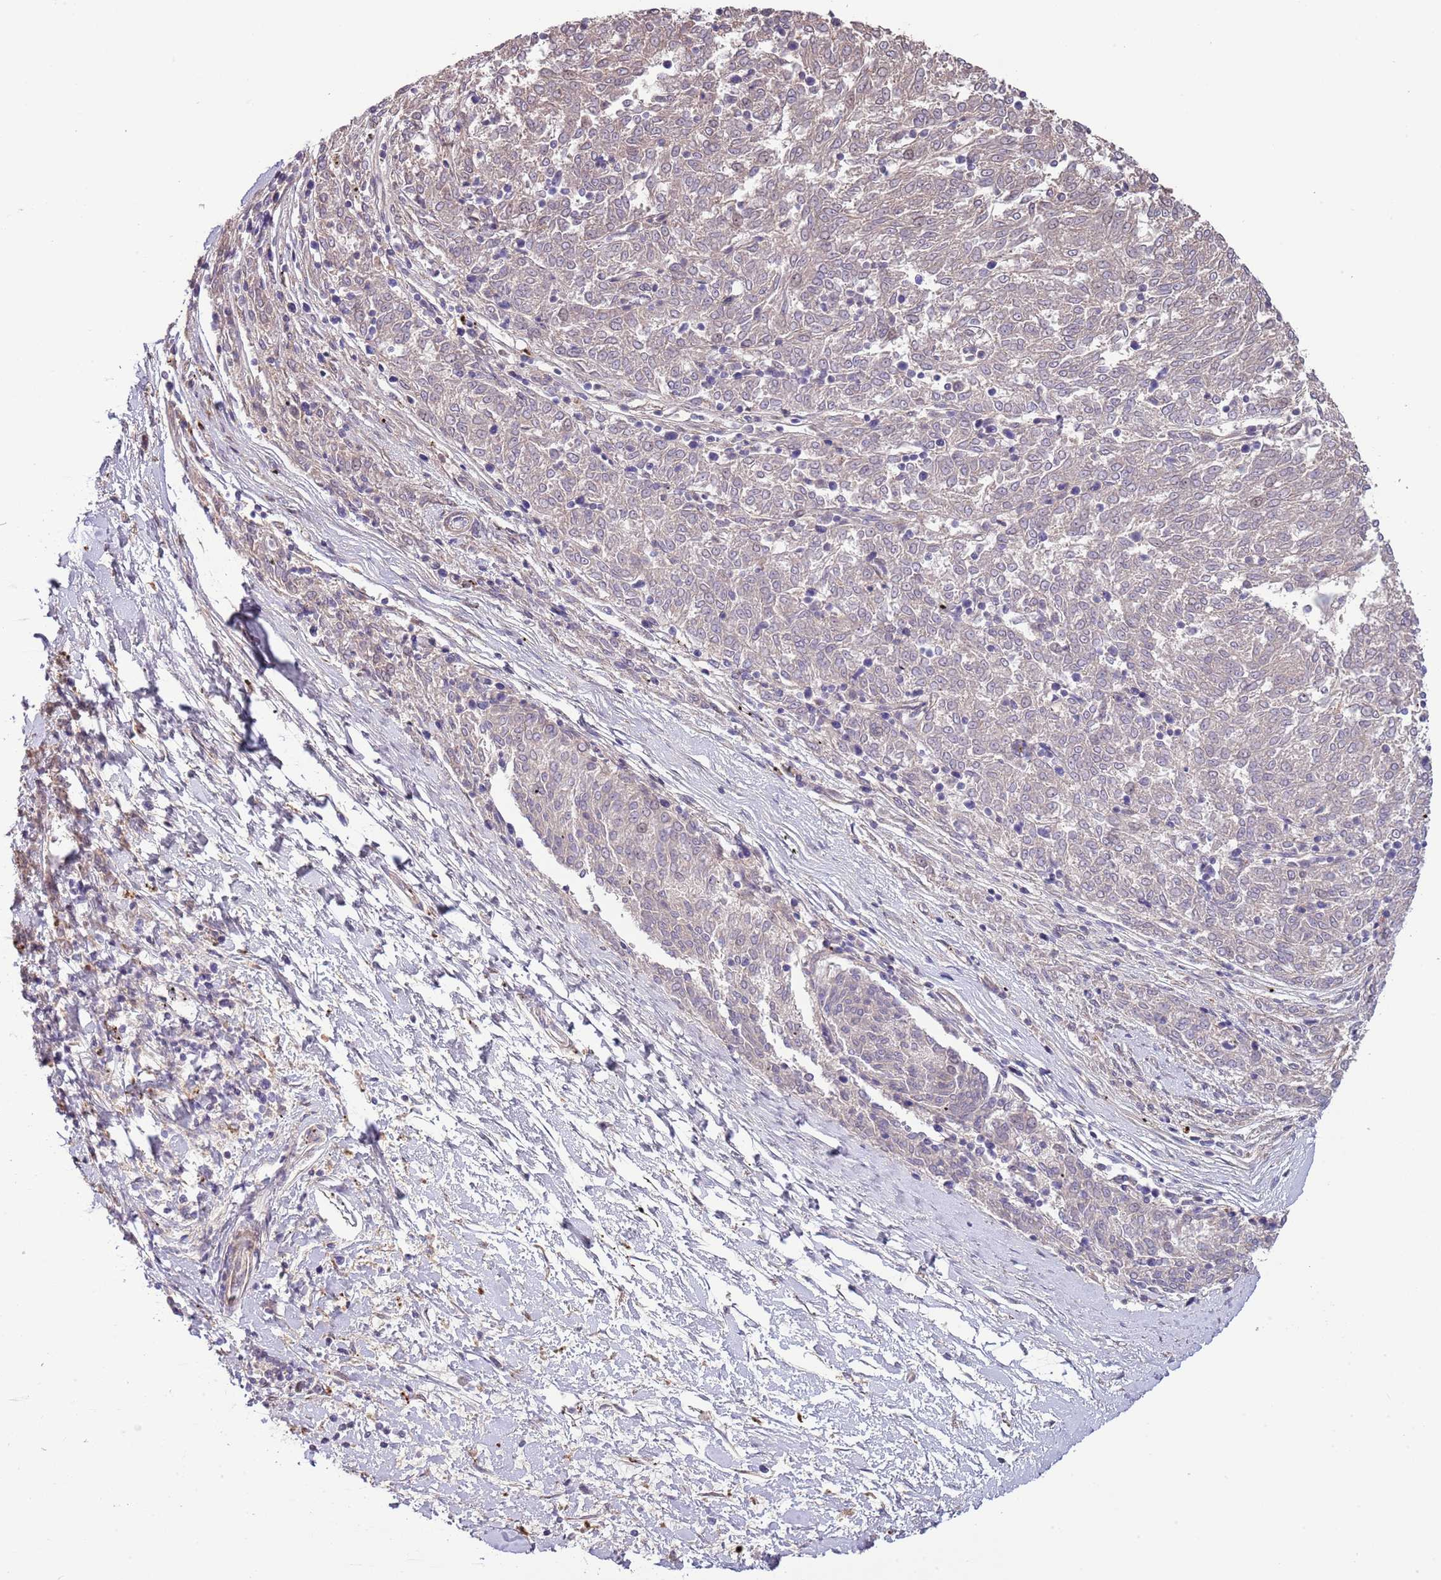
{"staining": {"intensity": "negative", "quantity": "none", "location": "none"}, "tissue": "melanoma", "cell_type": "Tumor cells", "image_type": "cancer", "snomed": [{"axis": "morphology", "description": "Malignant melanoma, NOS"}, {"axis": "topography", "description": "Skin"}], "caption": "Malignant melanoma stained for a protein using immunohistochemistry (IHC) shows no positivity tumor cells.", "gene": "ABHD17C", "patient": {"sex": "female", "age": 72}}